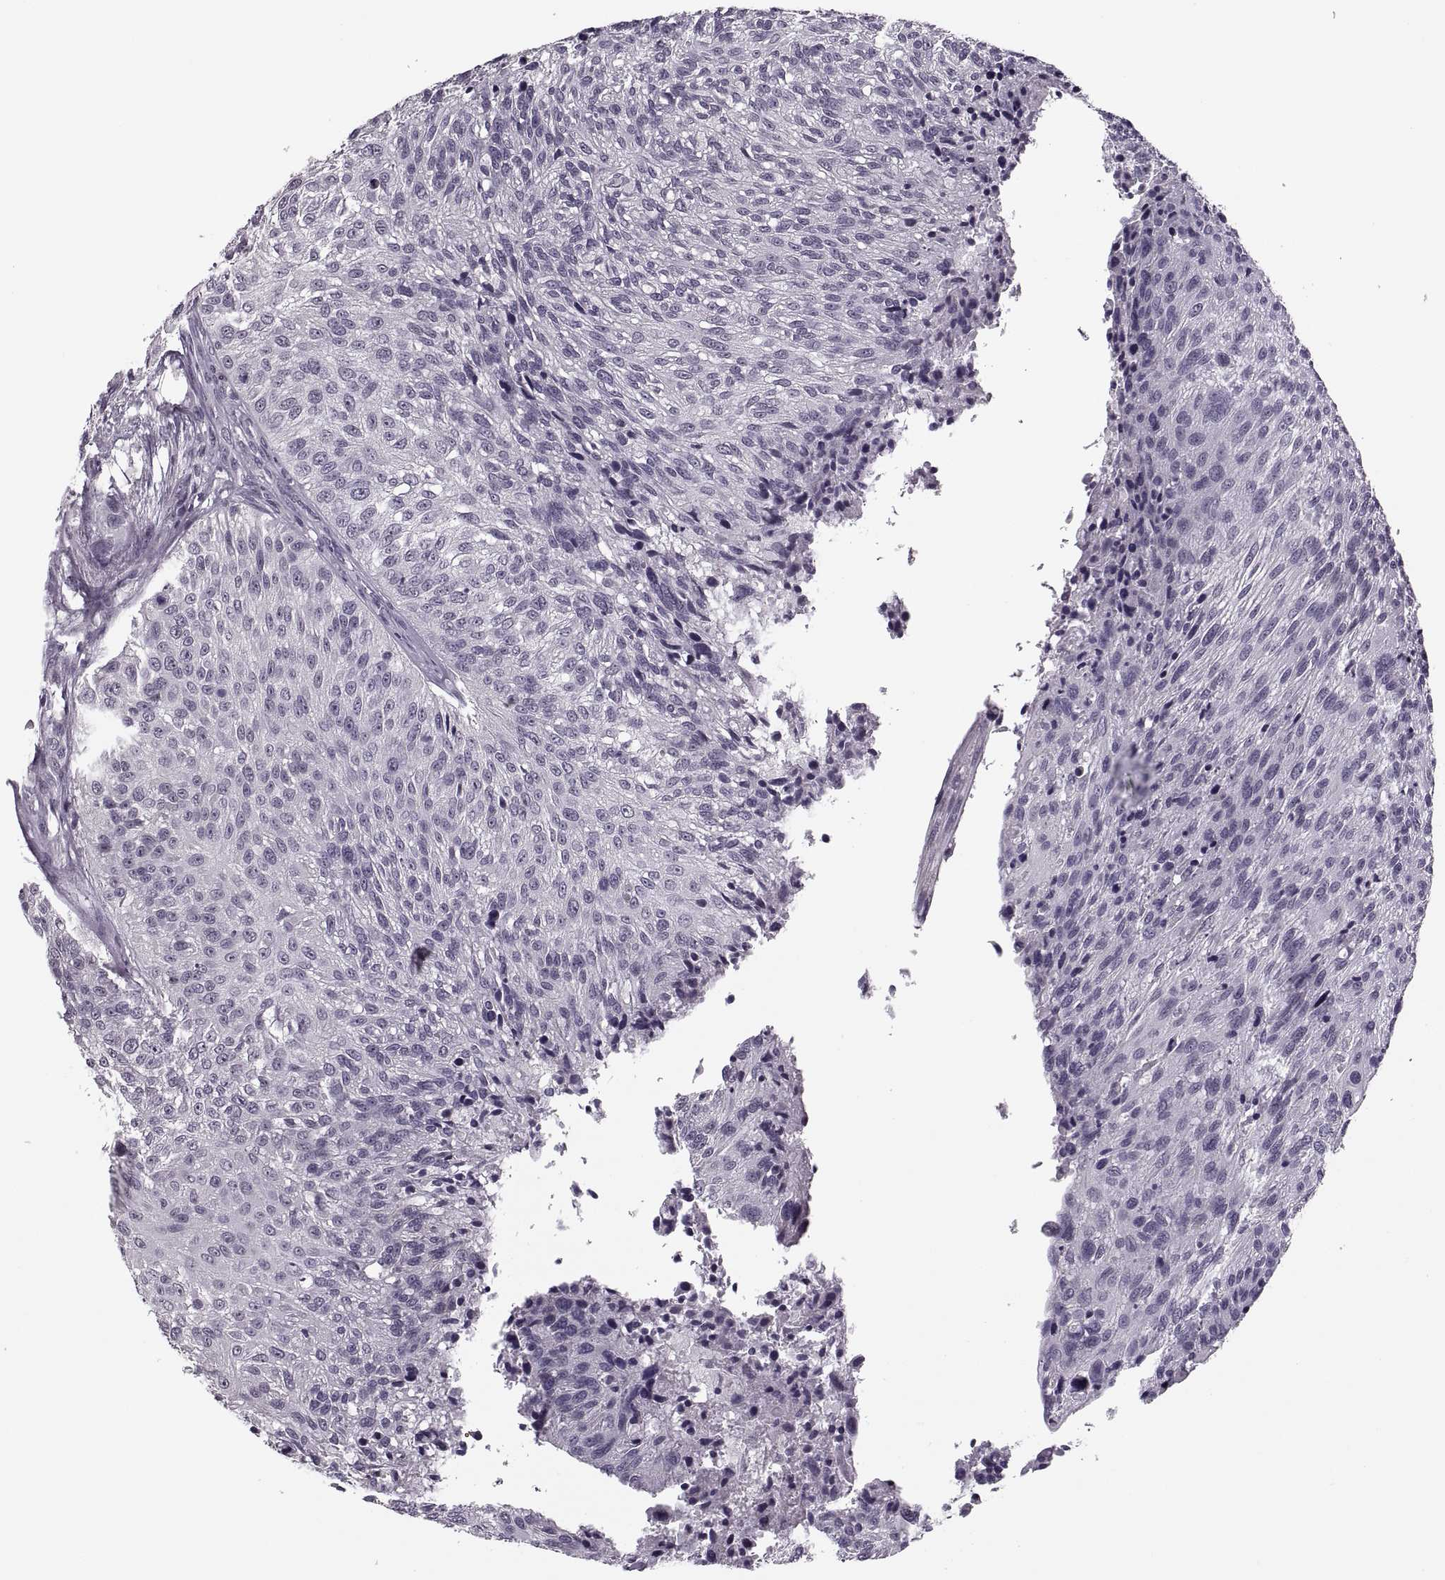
{"staining": {"intensity": "negative", "quantity": "none", "location": "none"}, "tissue": "urothelial cancer", "cell_type": "Tumor cells", "image_type": "cancer", "snomed": [{"axis": "morphology", "description": "Urothelial carcinoma, NOS"}, {"axis": "topography", "description": "Urinary bladder"}], "caption": "The image shows no staining of tumor cells in urothelial cancer. (DAB (3,3'-diaminobenzidine) immunohistochemistry with hematoxylin counter stain).", "gene": "PAGE5", "patient": {"sex": "male", "age": 55}}